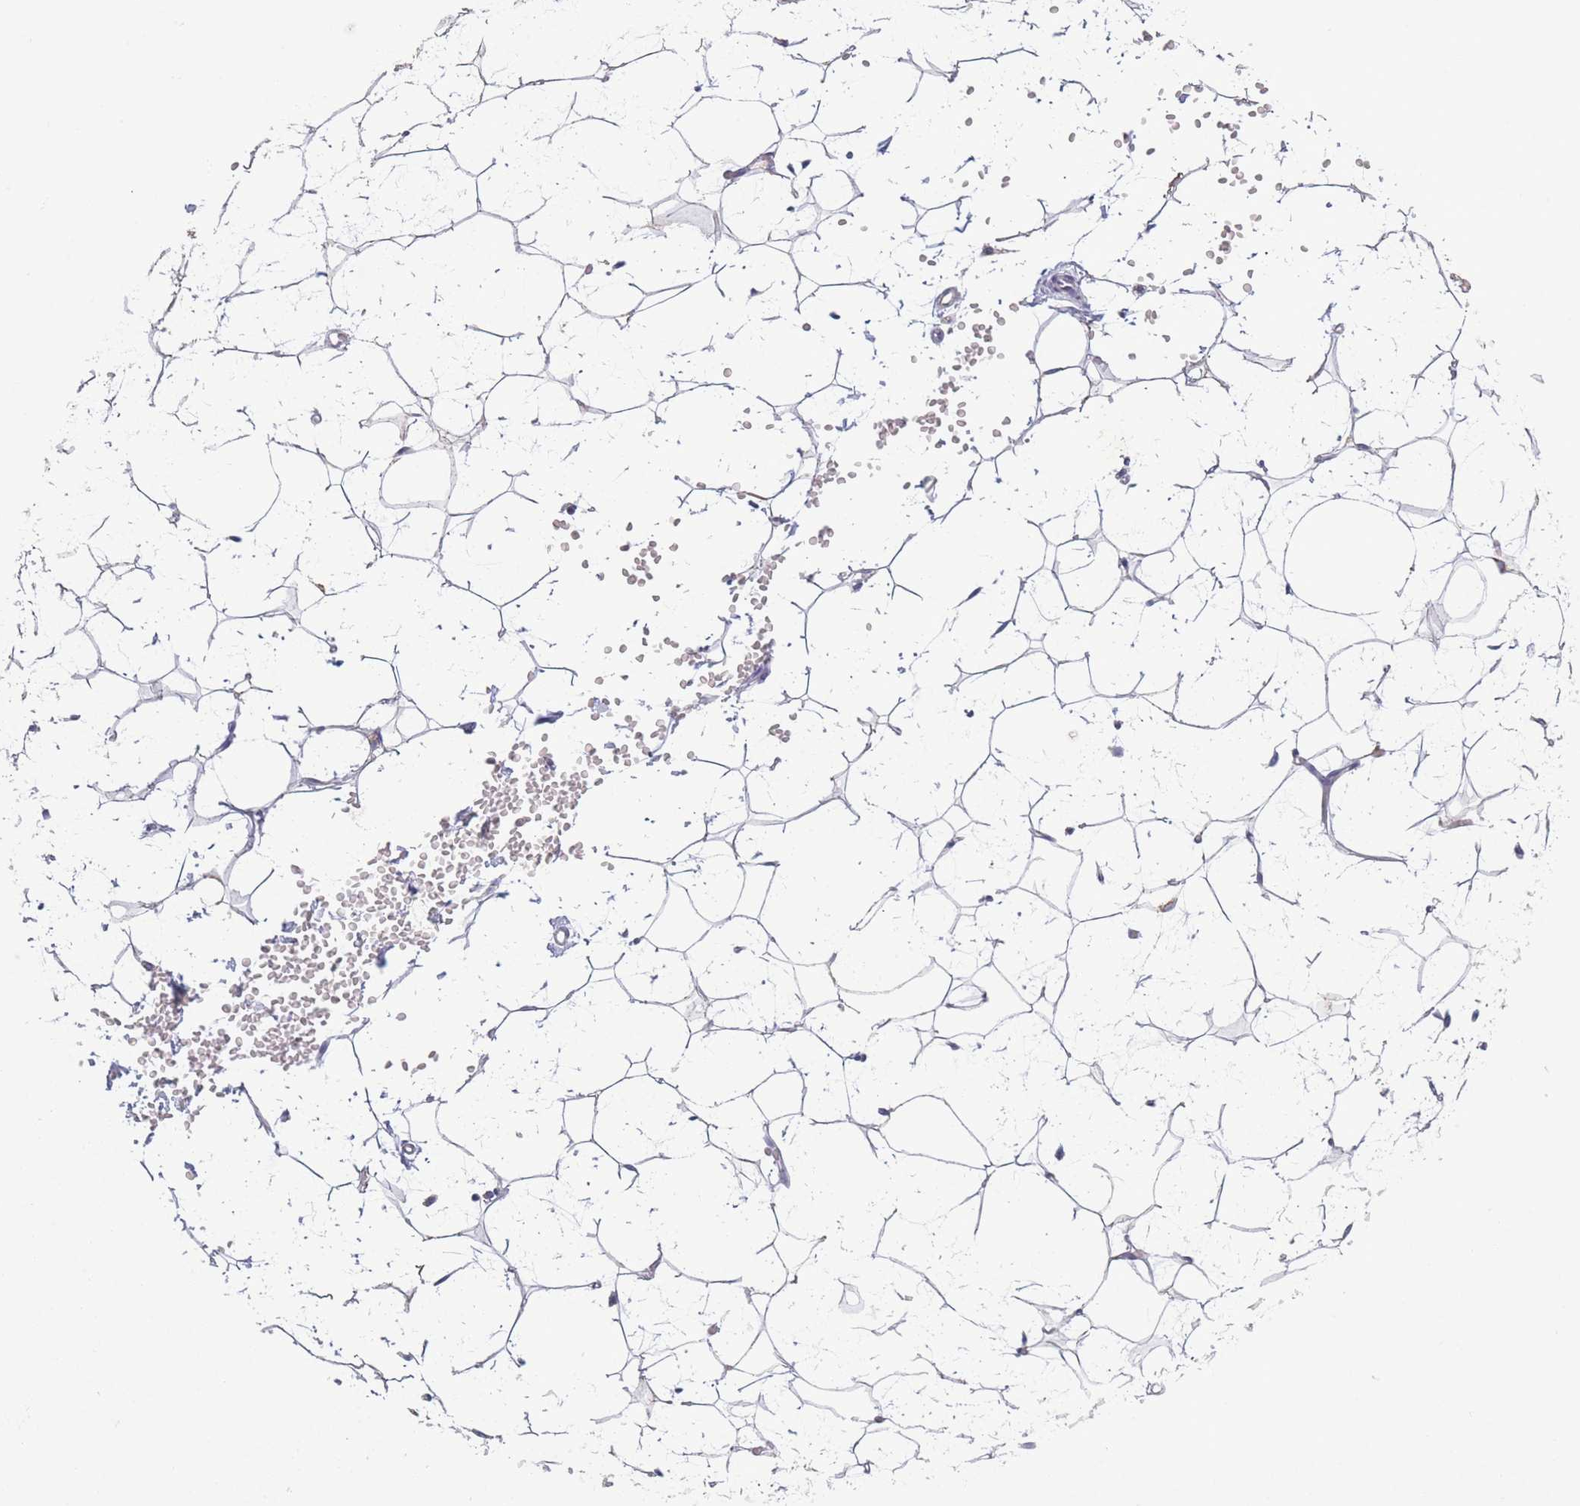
{"staining": {"intensity": "negative", "quantity": "none", "location": "none"}, "tissue": "adipose tissue", "cell_type": "Adipocytes", "image_type": "normal", "snomed": [{"axis": "morphology", "description": "Normal tissue, NOS"}, {"axis": "topography", "description": "Breast"}], "caption": "The IHC histopathology image has no significant expression in adipocytes of adipose tissue.", "gene": "PDHA1", "patient": {"sex": "female", "age": 23}}